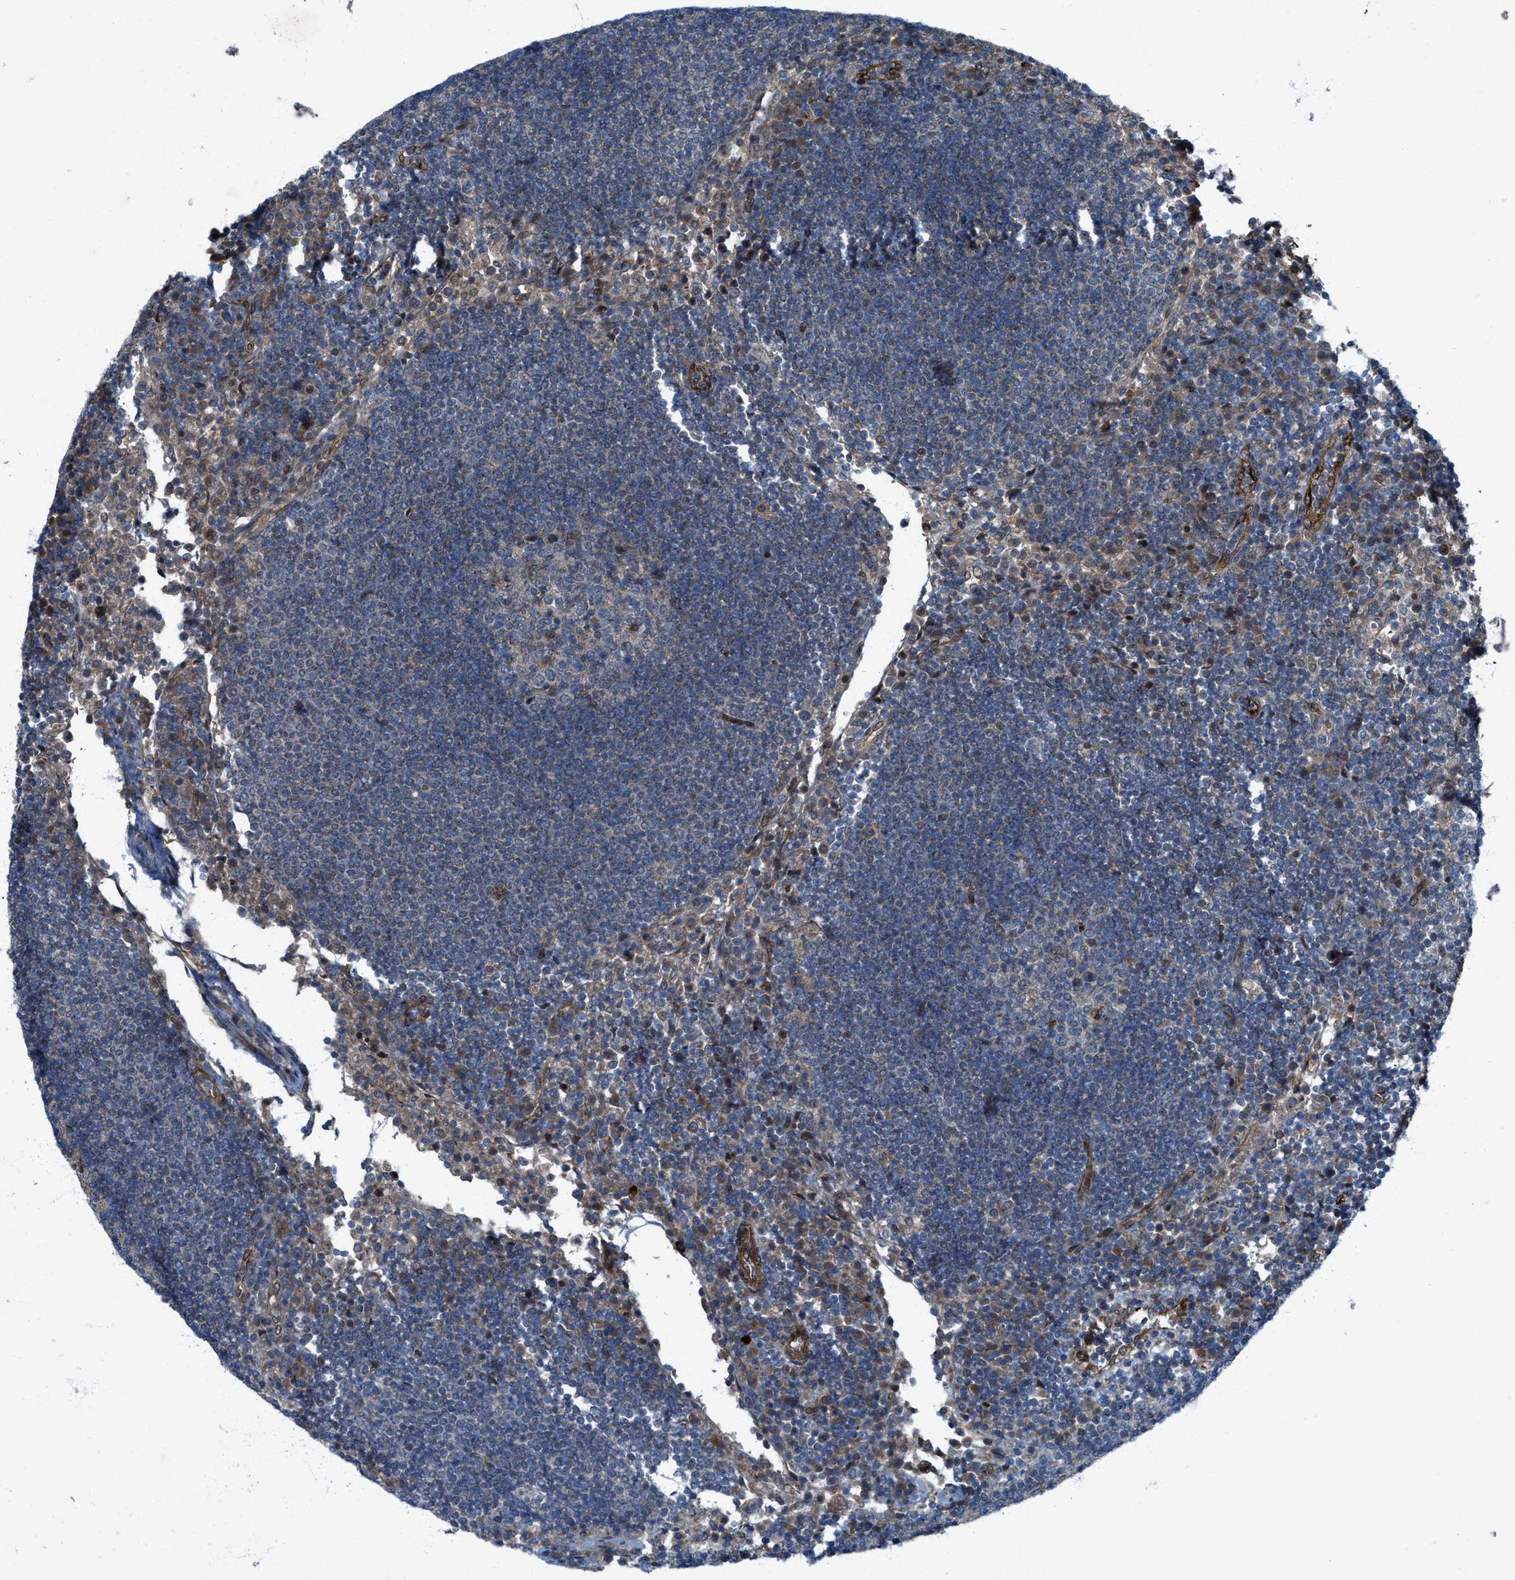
{"staining": {"intensity": "negative", "quantity": "none", "location": "none"}, "tissue": "lymph node", "cell_type": "Germinal center cells", "image_type": "normal", "snomed": [{"axis": "morphology", "description": "Normal tissue, NOS"}, {"axis": "topography", "description": "Lymph node"}], "caption": "Germinal center cells show no significant staining in unremarkable lymph node. Brightfield microscopy of immunohistochemistry (IHC) stained with DAB (3,3'-diaminobenzidine) (brown) and hematoxylin (blue), captured at high magnification.", "gene": "URGCP", "patient": {"sex": "female", "age": 53}}